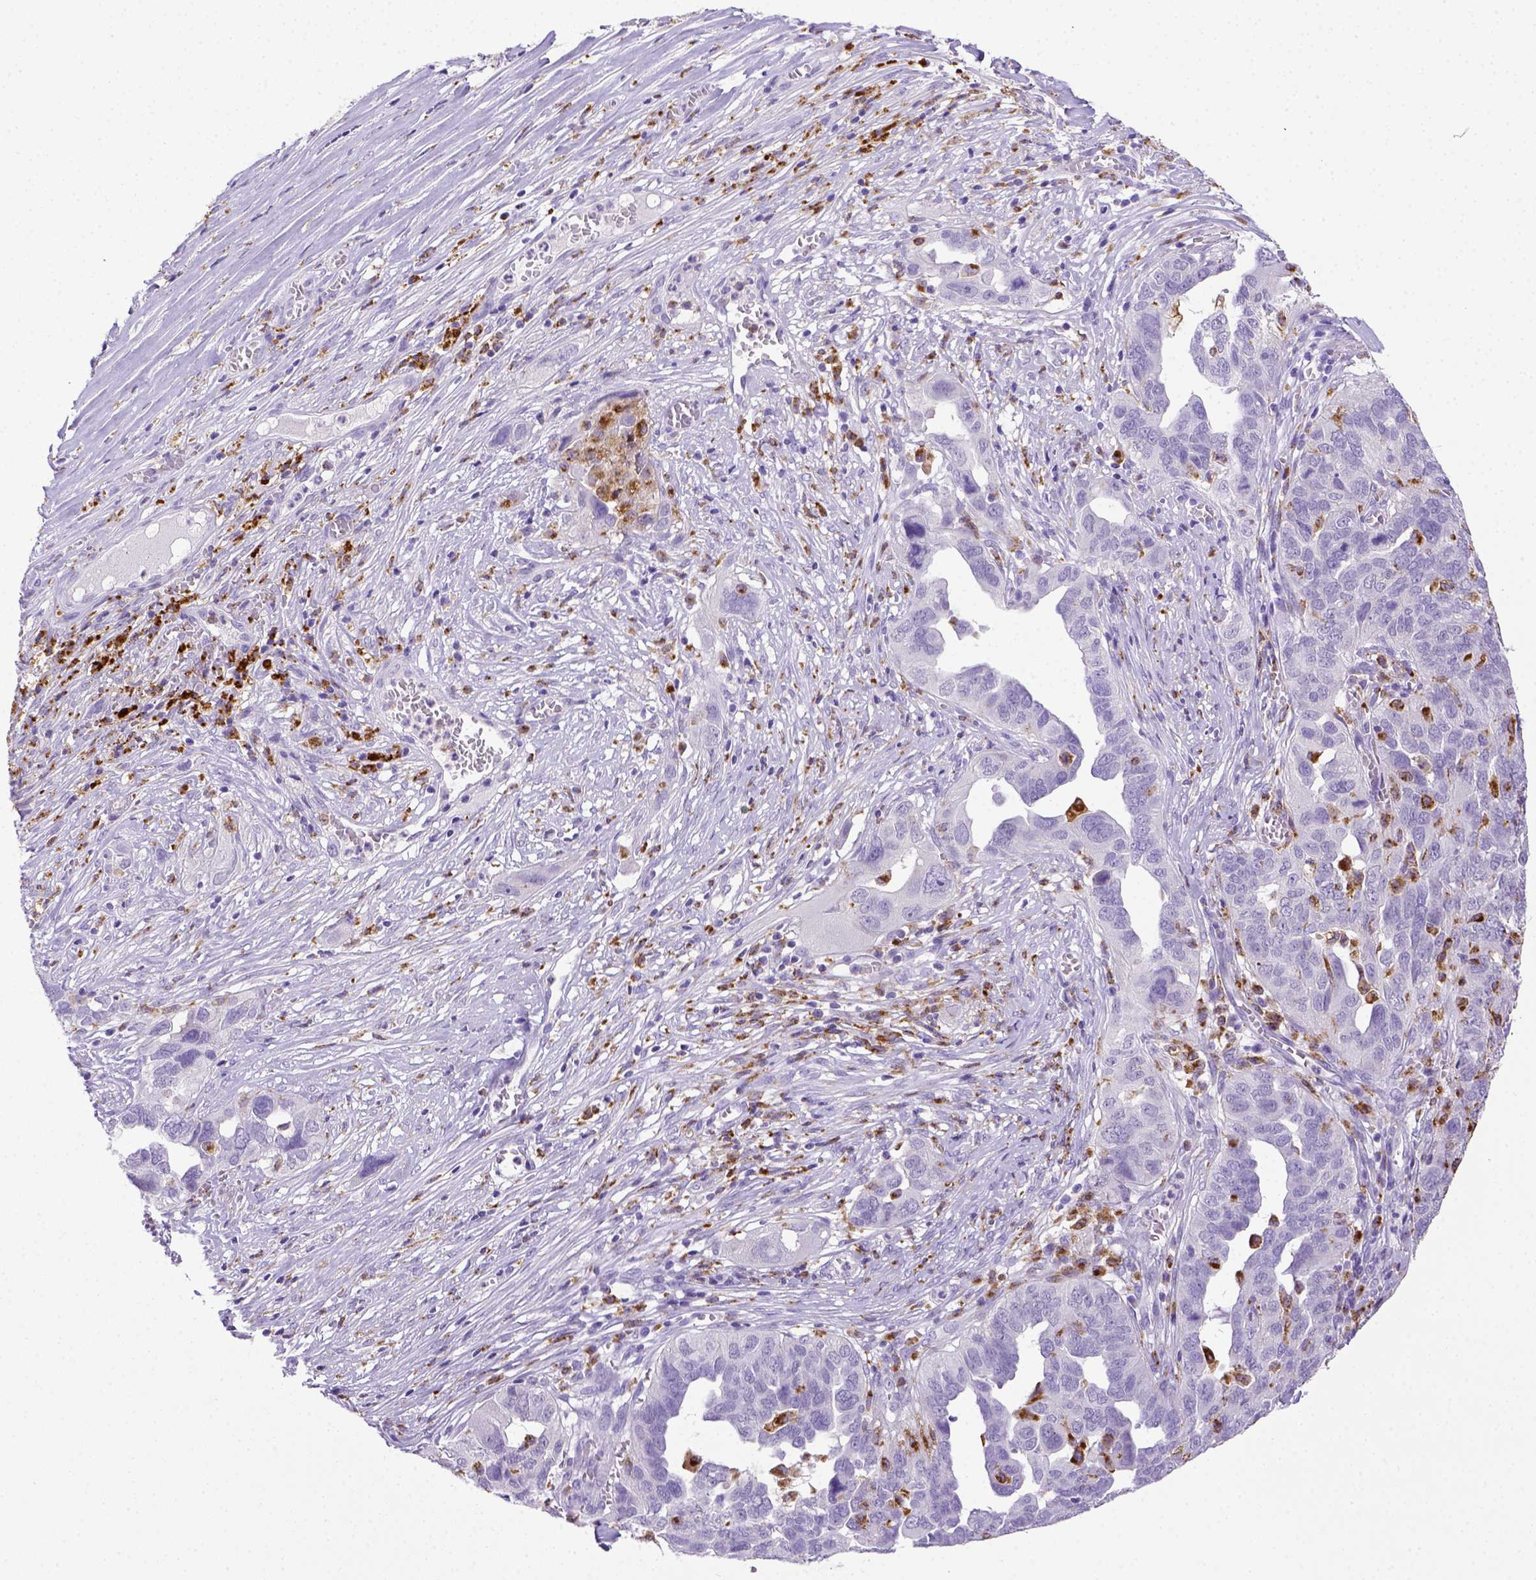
{"staining": {"intensity": "negative", "quantity": "none", "location": "none"}, "tissue": "ovarian cancer", "cell_type": "Tumor cells", "image_type": "cancer", "snomed": [{"axis": "morphology", "description": "Carcinoma, endometroid"}, {"axis": "topography", "description": "Soft tissue"}, {"axis": "topography", "description": "Ovary"}], "caption": "Immunohistochemistry (IHC) micrograph of neoplastic tissue: human ovarian cancer (endometroid carcinoma) stained with DAB demonstrates no significant protein expression in tumor cells. (DAB (3,3'-diaminobenzidine) immunohistochemistry (IHC) with hematoxylin counter stain).", "gene": "CD68", "patient": {"sex": "female", "age": 52}}